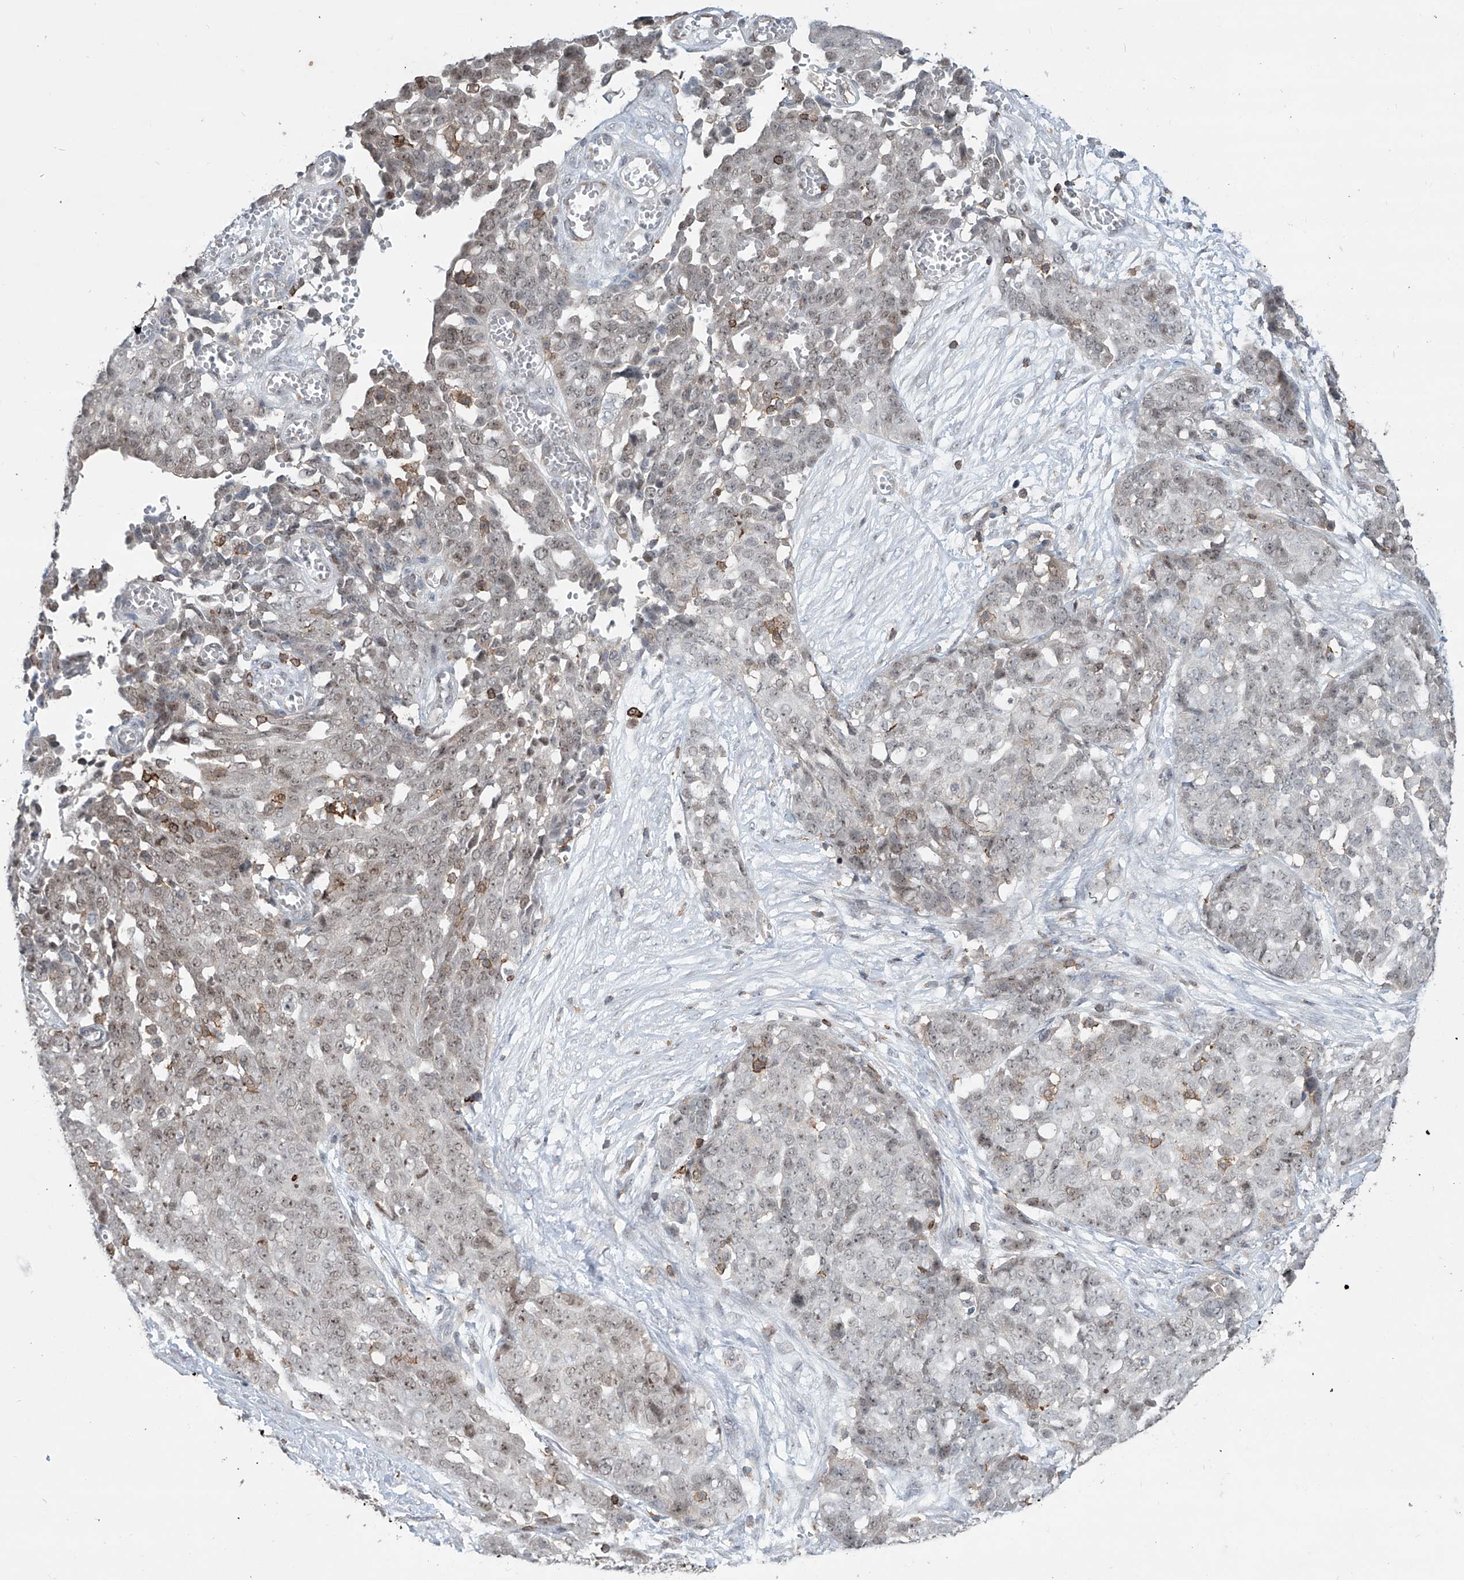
{"staining": {"intensity": "weak", "quantity": ">75%", "location": "nuclear"}, "tissue": "ovarian cancer", "cell_type": "Tumor cells", "image_type": "cancer", "snomed": [{"axis": "morphology", "description": "Cystadenocarcinoma, serous, NOS"}, {"axis": "topography", "description": "Soft tissue"}, {"axis": "topography", "description": "Ovary"}], "caption": "This is a histology image of IHC staining of serous cystadenocarcinoma (ovarian), which shows weak staining in the nuclear of tumor cells.", "gene": "ZBTB48", "patient": {"sex": "female", "age": 57}}